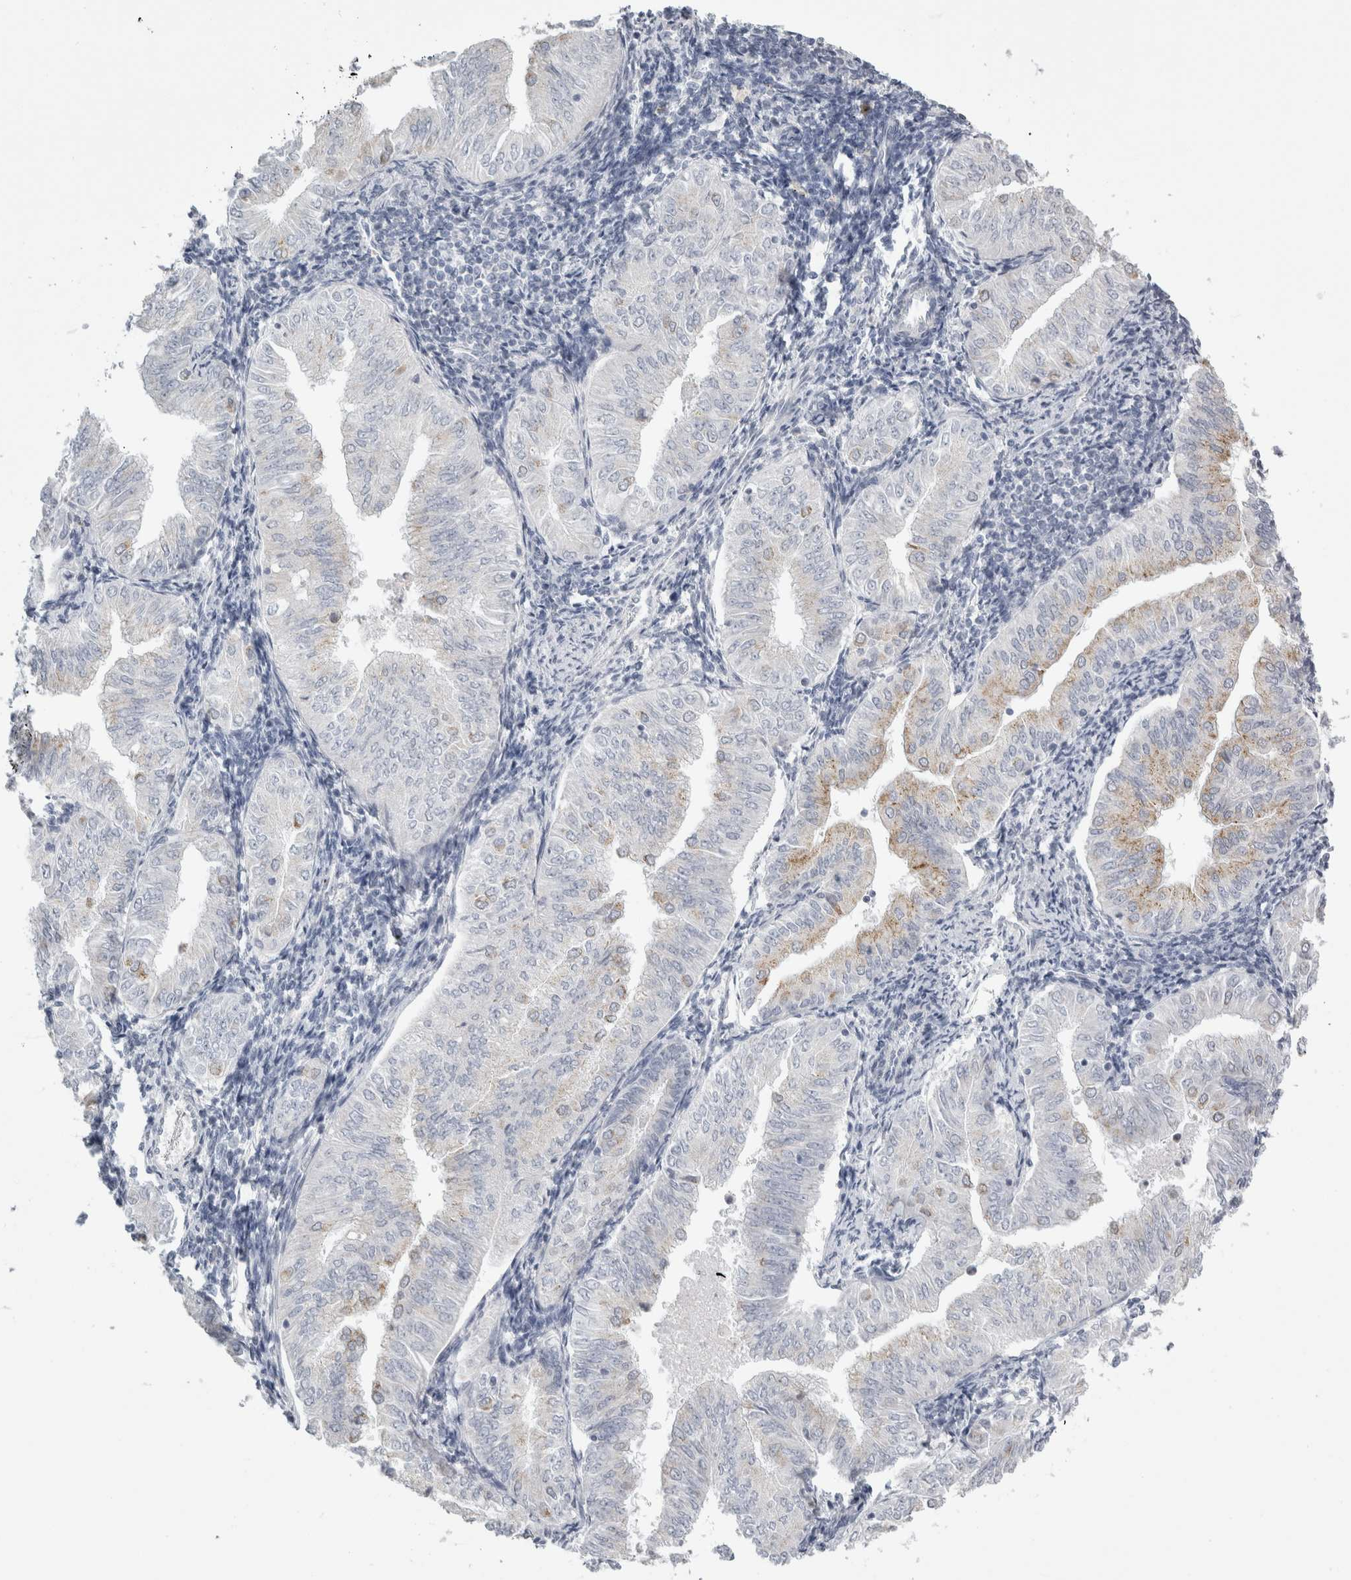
{"staining": {"intensity": "weak", "quantity": "<25%", "location": "cytoplasmic/membranous"}, "tissue": "endometrial cancer", "cell_type": "Tumor cells", "image_type": "cancer", "snomed": [{"axis": "morphology", "description": "Normal tissue, NOS"}, {"axis": "morphology", "description": "Adenocarcinoma, NOS"}, {"axis": "topography", "description": "Endometrium"}], "caption": "An immunohistochemistry histopathology image of adenocarcinoma (endometrial) is shown. There is no staining in tumor cells of adenocarcinoma (endometrial).", "gene": "PLIN1", "patient": {"sex": "female", "age": 53}}